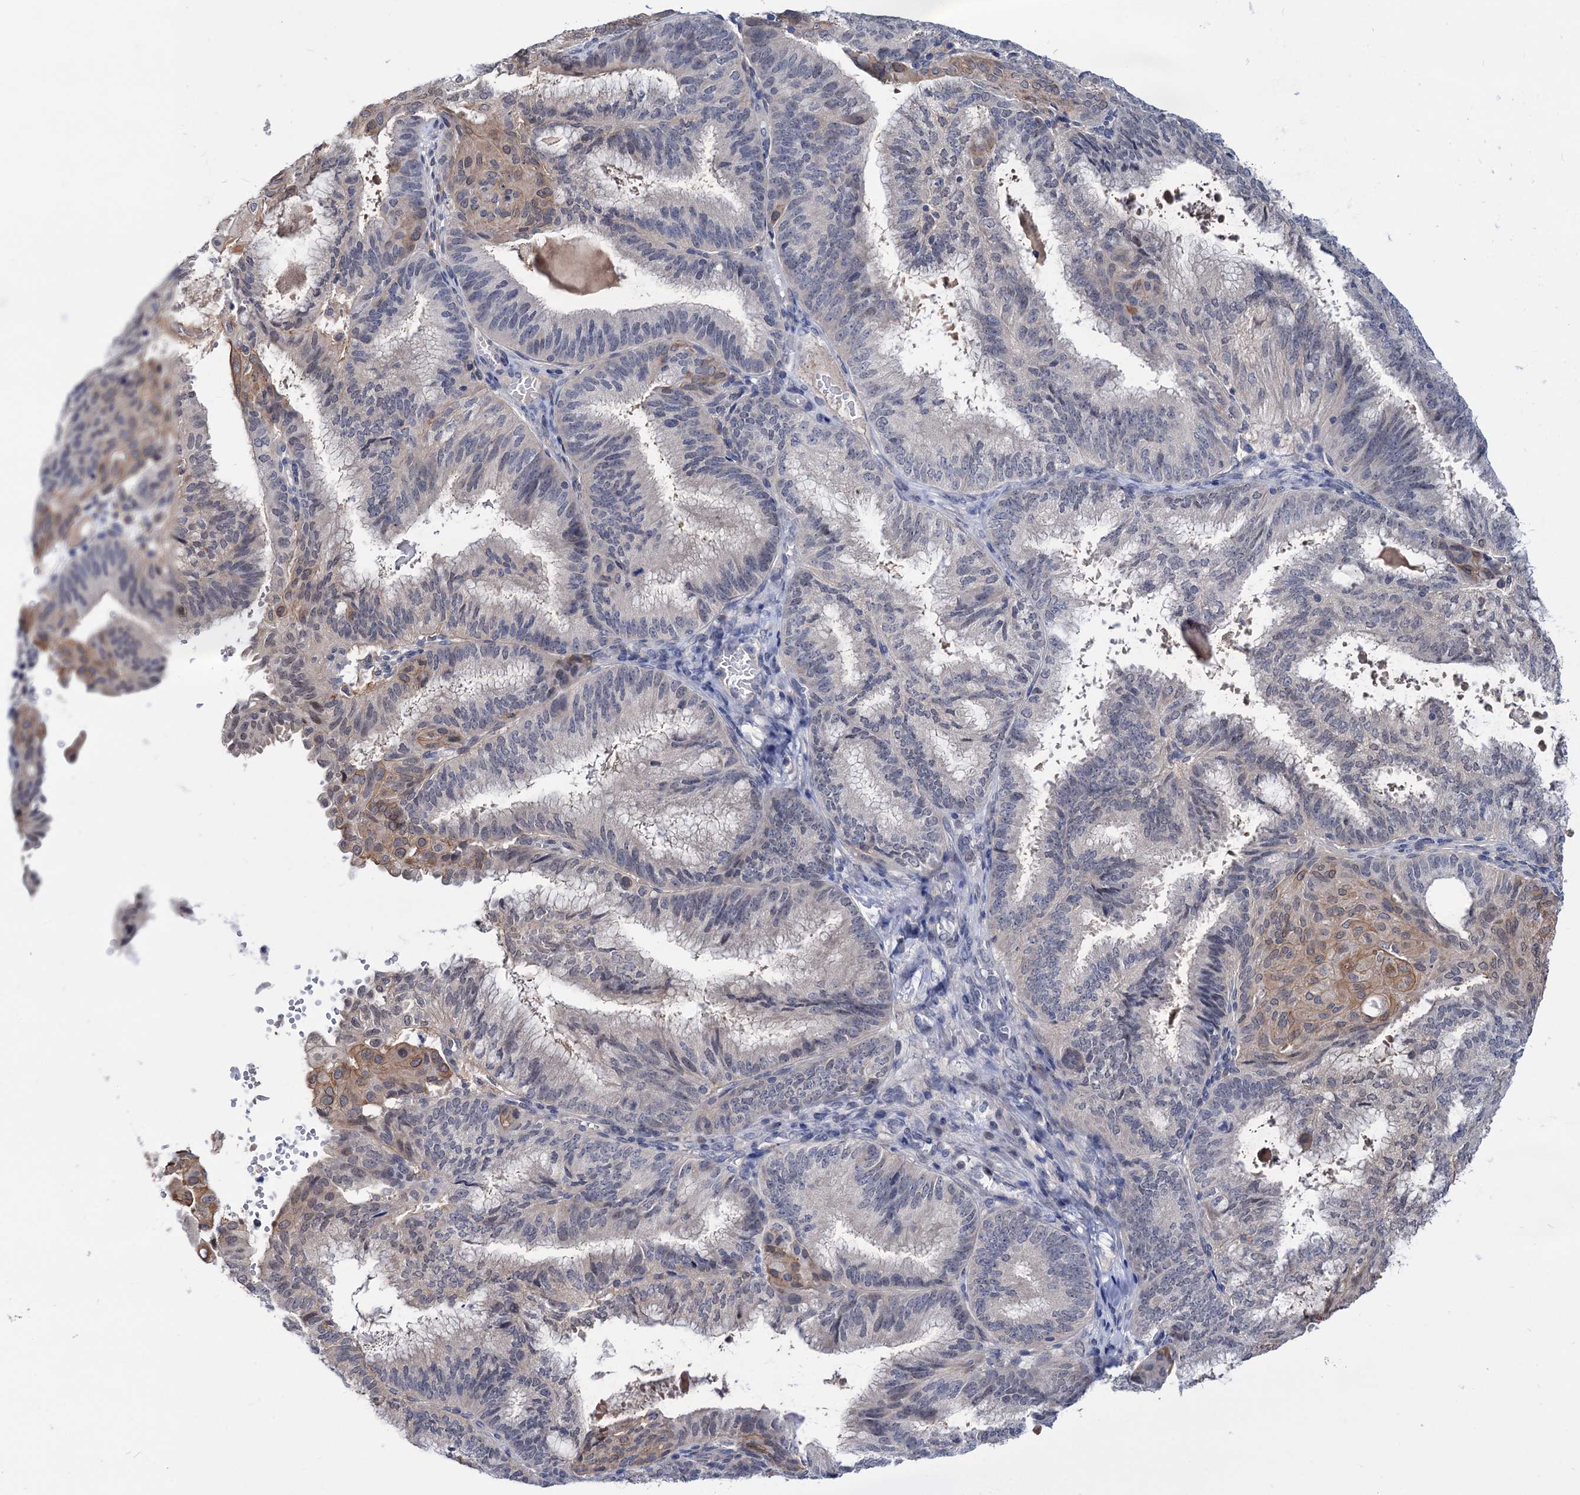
{"staining": {"intensity": "weak", "quantity": "<25%", "location": "cytoplasmic/membranous"}, "tissue": "endometrial cancer", "cell_type": "Tumor cells", "image_type": "cancer", "snomed": [{"axis": "morphology", "description": "Adenocarcinoma, NOS"}, {"axis": "topography", "description": "Endometrium"}], "caption": "A high-resolution micrograph shows immunohistochemistry (IHC) staining of endometrial cancer, which reveals no significant expression in tumor cells.", "gene": "NEK10", "patient": {"sex": "female", "age": 49}}